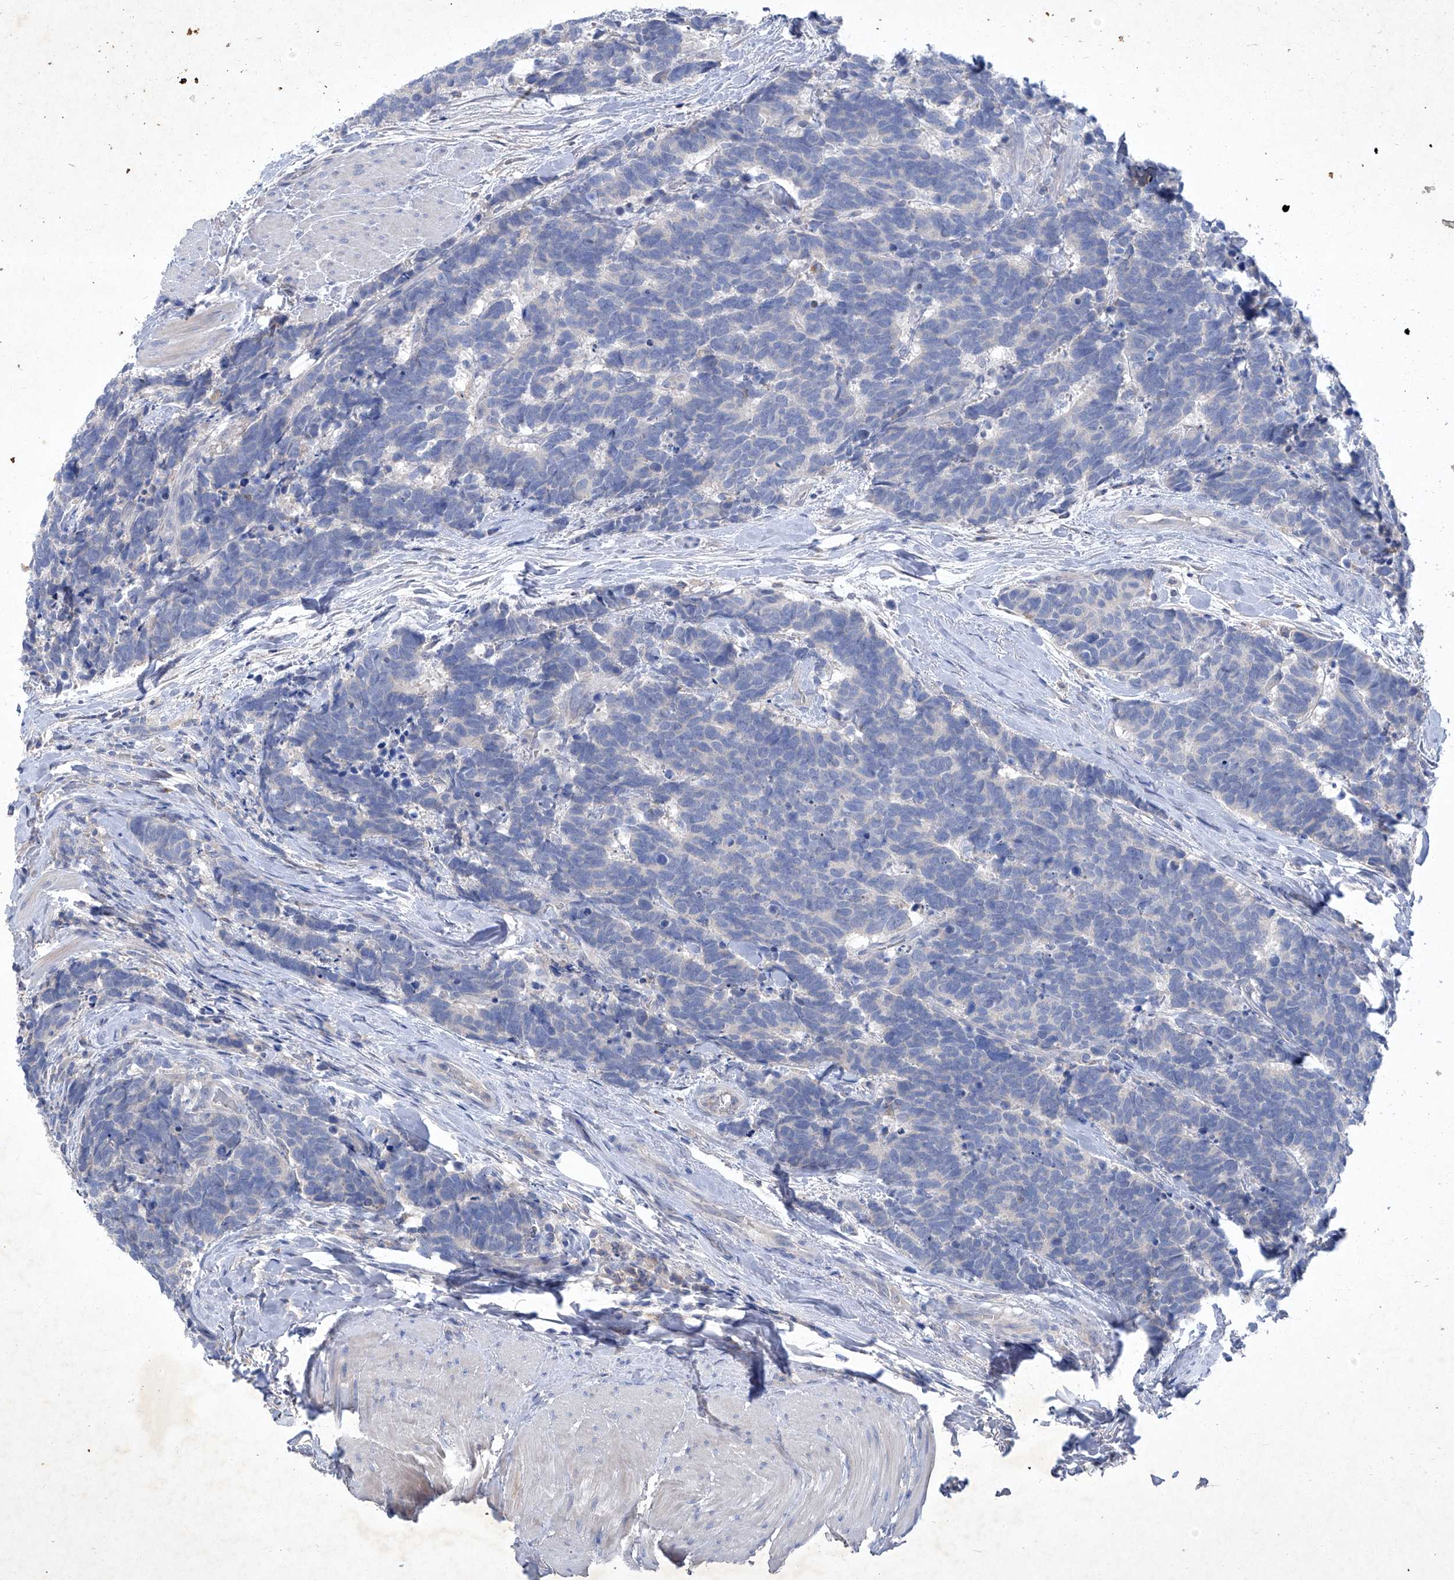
{"staining": {"intensity": "negative", "quantity": "none", "location": "none"}, "tissue": "carcinoid", "cell_type": "Tumor cells", "image_type": "cancer", "snomed": [{"axis": "morphology", "description": "Carcinoma, NOS"}, {"axis": "morphology", "description": "Carcinoid, malignant, NOS"}, {"axis": "topography", "description": "Urinary bladder"}], "caption": "A micrograph of human carcinoid is negative for staining in tumor cells.", "gene": "SBK2", "patient": {"sex": "male", "age": 57}}